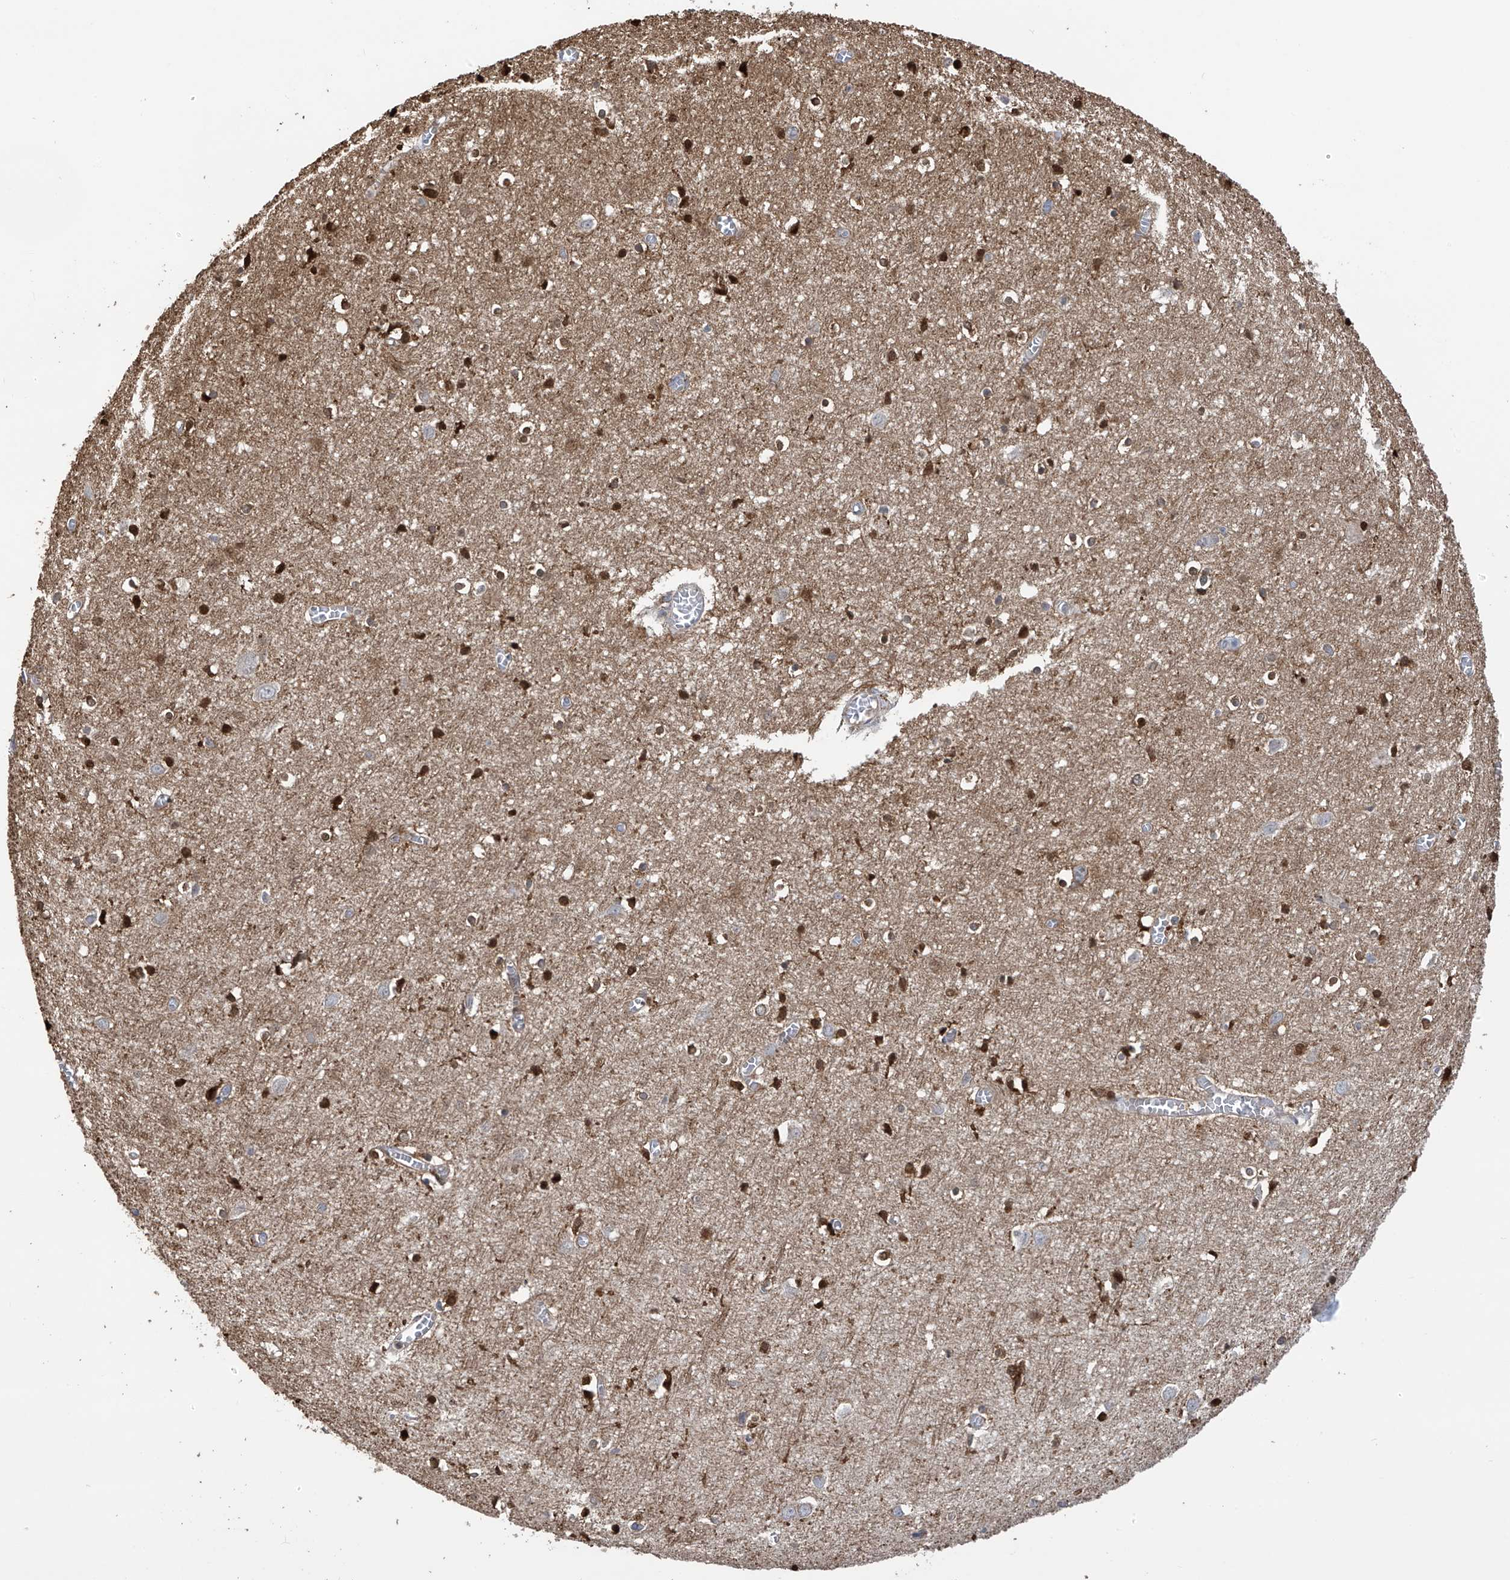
{"staining": {"intensity": "moderate", "quantity": ">75%", "location": "cytoplasmic/membranous"}, "tissue": "cerebral cortex", "cell_type": "Endothelial cells", "image_type": "normal", "snomed": [{"axis": "morphology", "description": "Normal tissue, NOS"}, {"axis": "topography", "description": "Cerebral cortex"}], "caption": "An immunohistochemistry histopathology image of normal tissue is shown. Protein staining in brown shows moderate cytoplasmic/membranous positivity in cerebral cortex within endothelial cells.", "gene": "PHACTR4", "patient": {"sex": "female", "age": 64}}